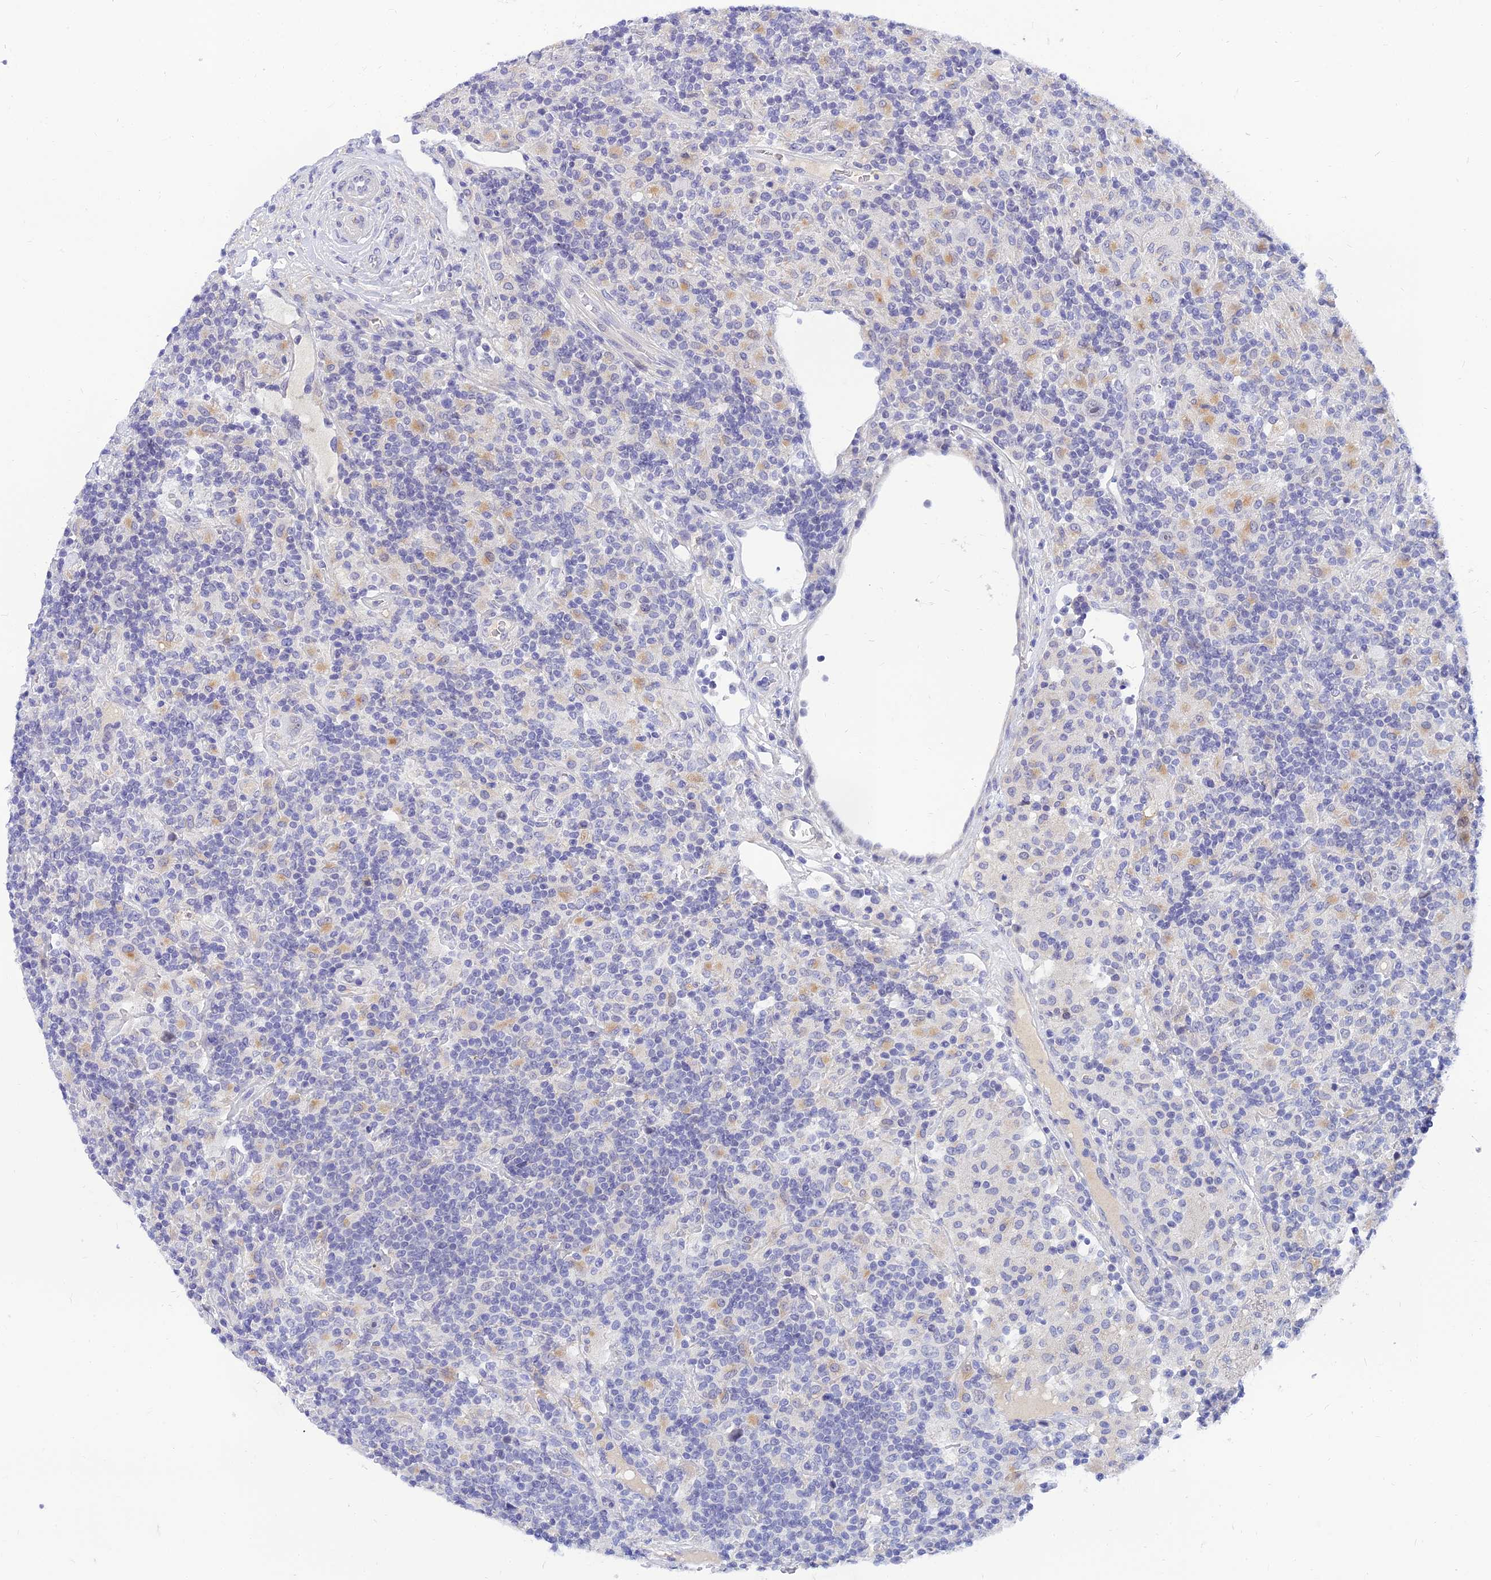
{"staining": {"intensity": "negative", "quantity": "none", "location": "none"}, "tissue": "lymphoma", "cell_type": "Tumor cells", "image_type": "cancer", "snomed": [{"axis": "morphology", "description": "Hodgkin's disease, NOS"}, {"axis": "topography", "description": "Lymph node"}], "caption": "Tumor cells show no significant protein staining in lymphoma.", "gene": "TMEM161B", "patient": {"sex": "male", "age": 70}}